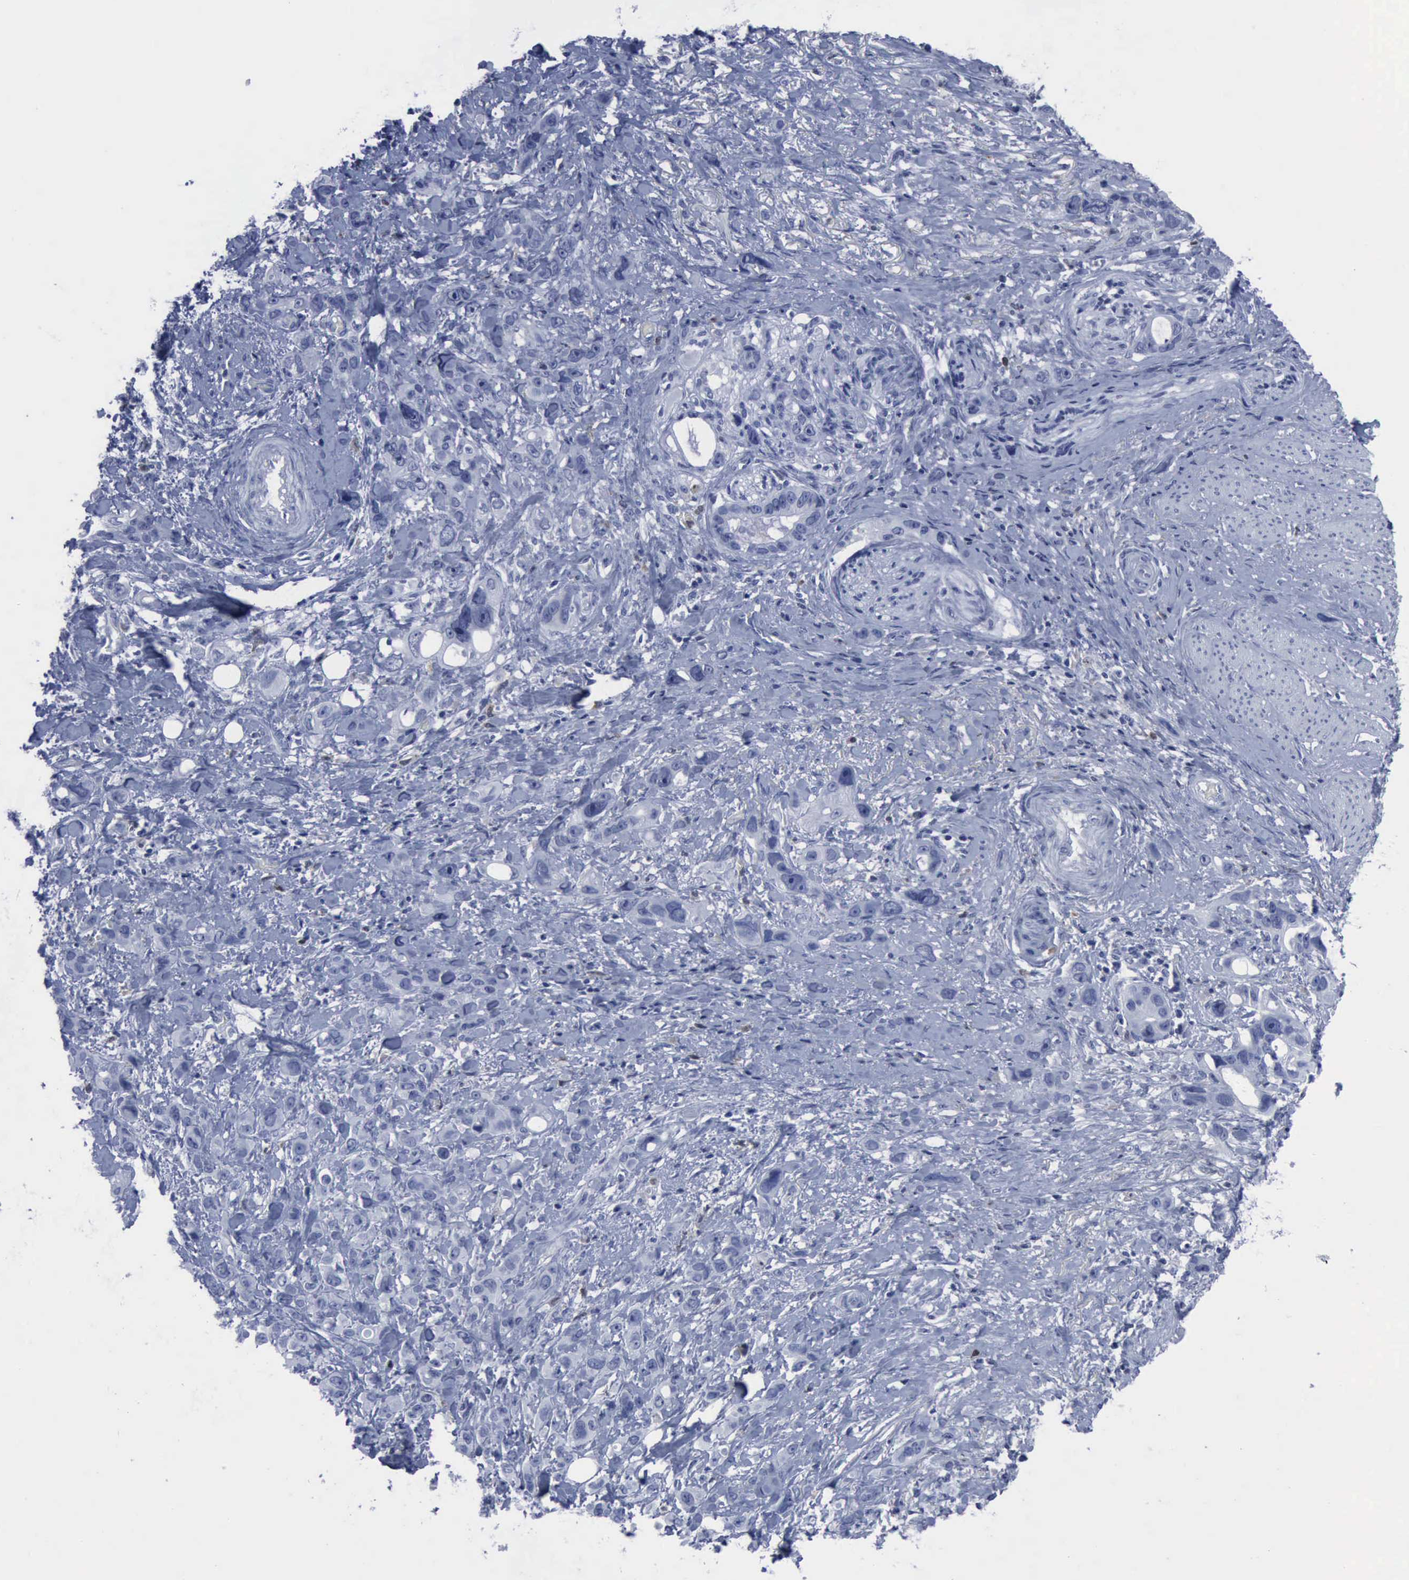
{"staining": {"intensity": "negative", "quantity": "none", "location": "none"}, "tissue": "stomach cancer", "cell_type": "Tumor cells", "image_type": "cancer", "snomed": [{"axis": "morphology", "description": "Adenocarcinoma, NOS"}, {"axis": "topography", "description": "Stomach, upper"}], "caption": "Tumor cells show no significant protein expression in stomach adenocarcinoma.", "gene": "CSTA", "patient": {"sex": "male", "age": 47}}